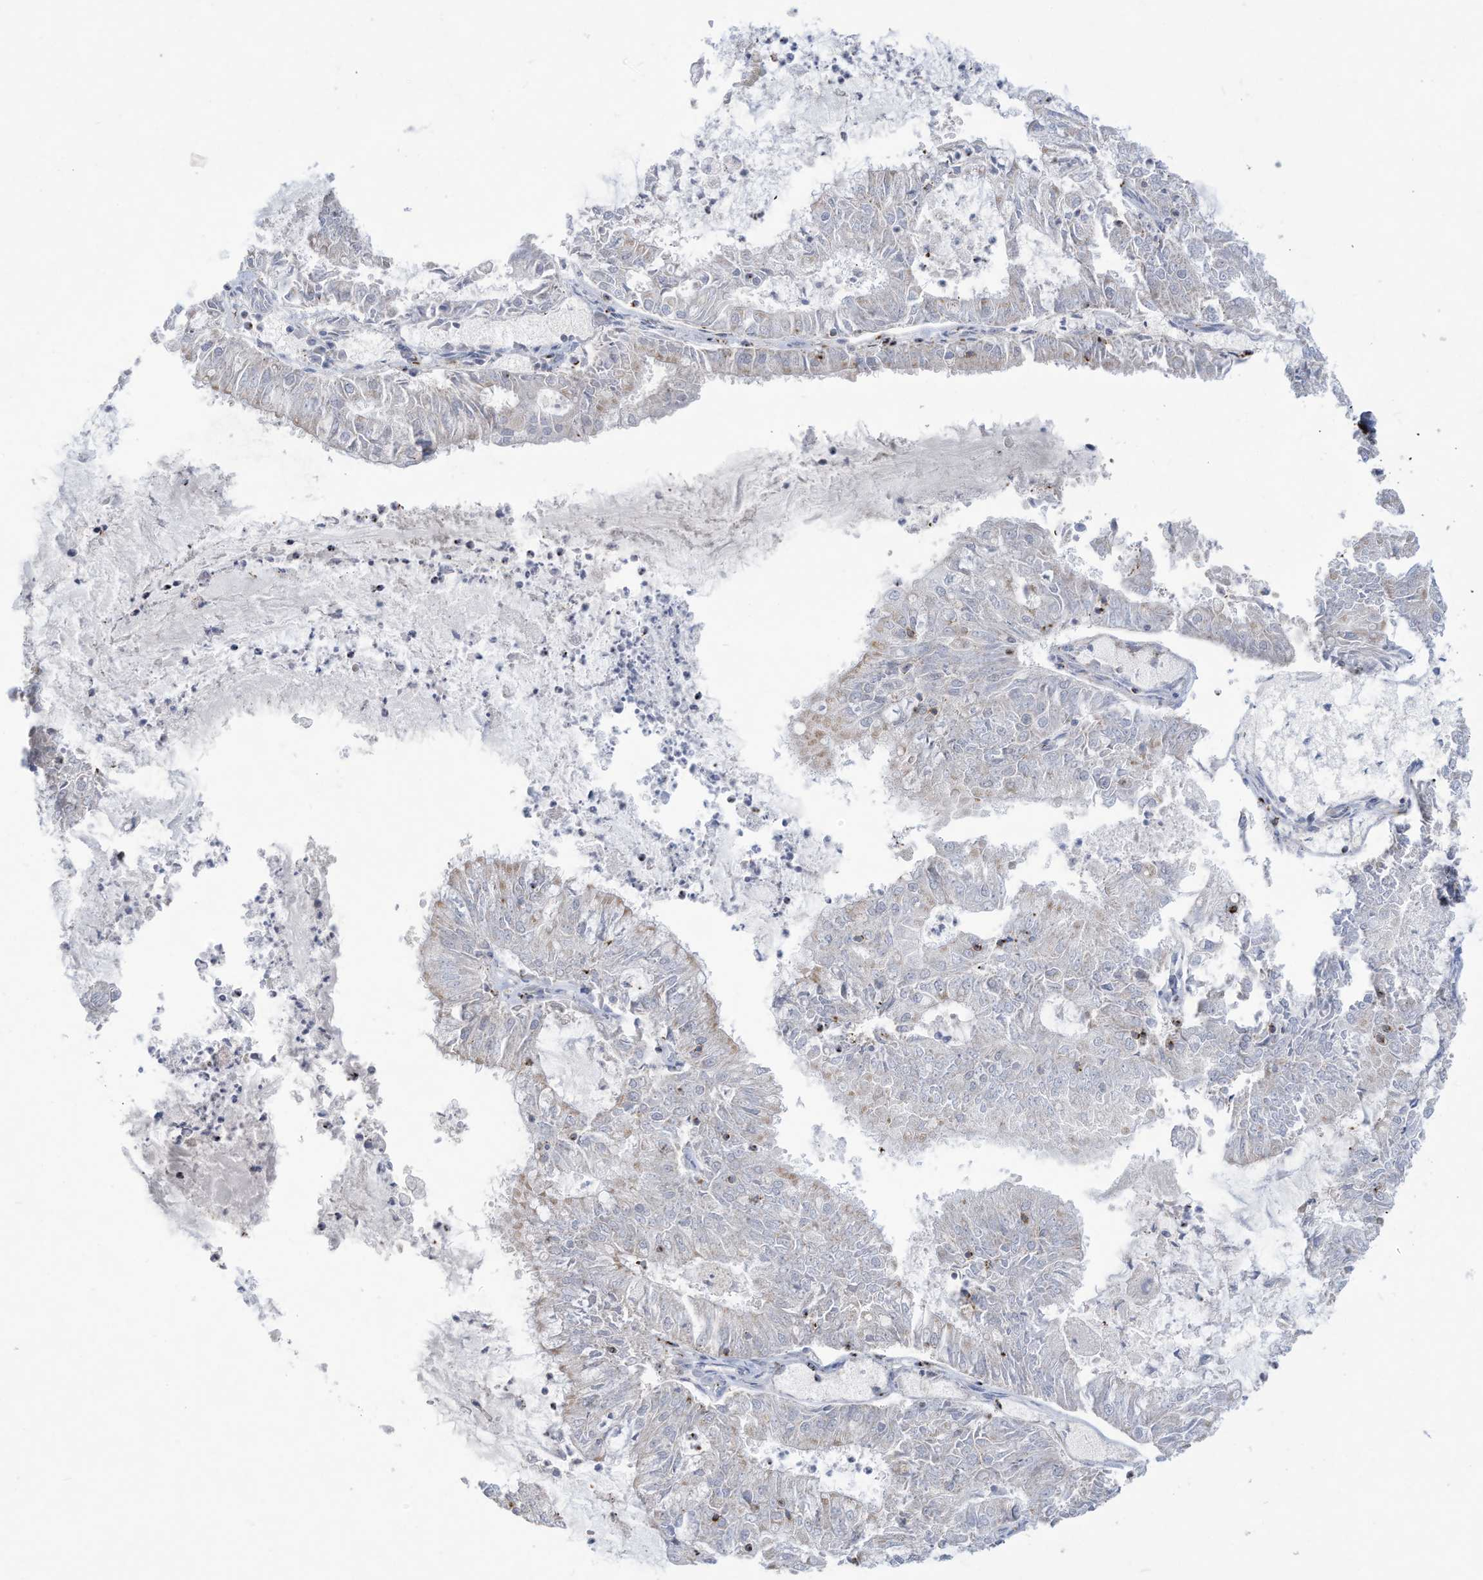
{"staining": {"intensity": "negative", "quantity": "none", "location": "none"}, "tissue": "endometrial cancer", "cell_type": "Tumor cells", "image_type": "cancer", "snomed": [{"axis": "morphology", "description": "Adenocarcinoma, NOS"}, {"axis": "topography", "description": "Endometrium"}], "caption": "The photomicrograph demonstrates no significant positivity in tumor cells of endometrial cancer.", "gene": "THNSL2", "patient": {"sex": "female", "age": 57}}